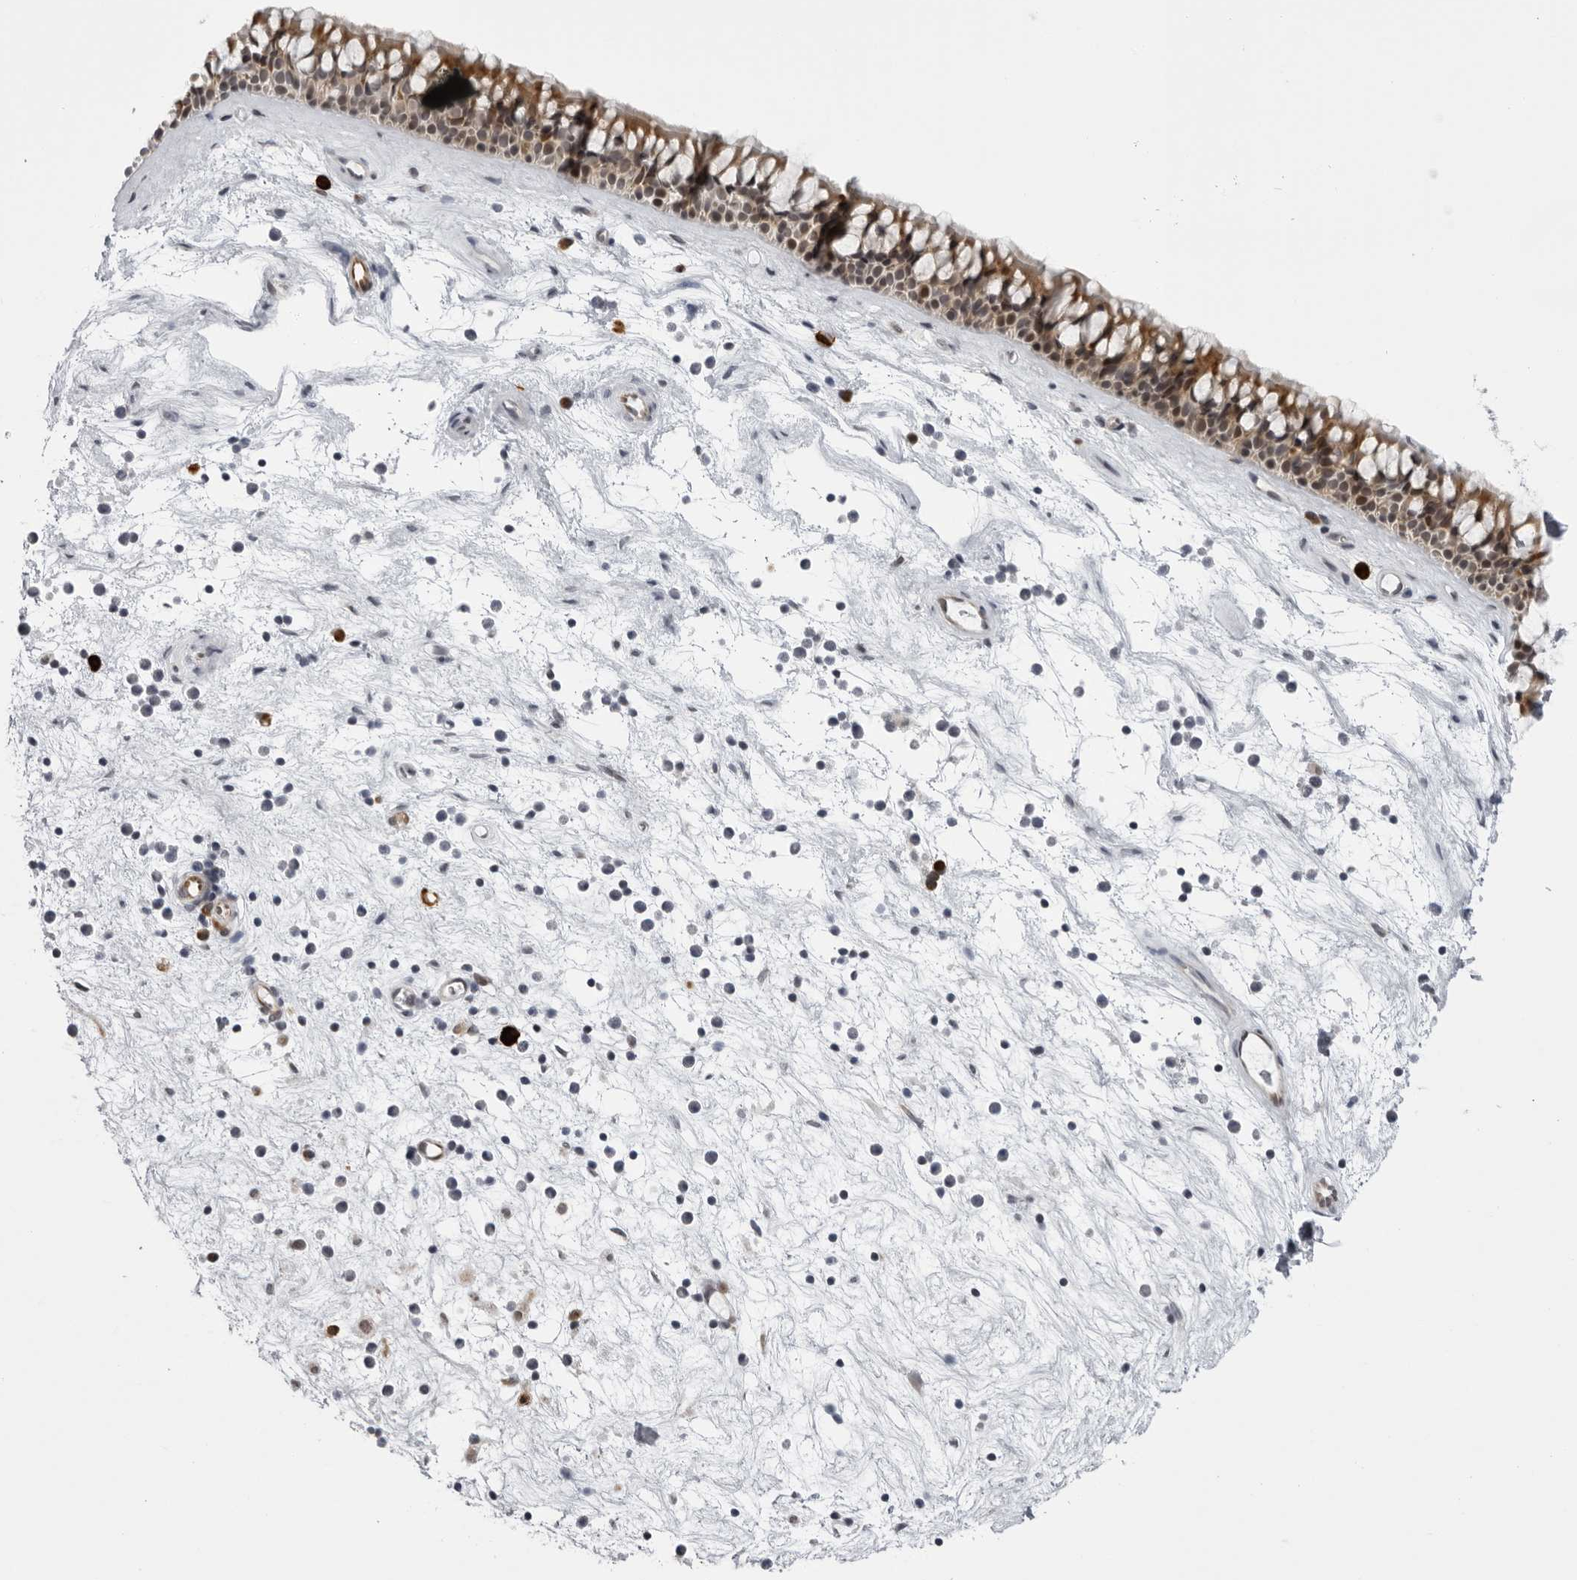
{"staining": {"intensity": "moderate", "quantity": ">75%", "location": "cytoplasmic/membranous"}, "tissue": "nasopharynx", "cell_type": "Respiratory epithelial cells", "image_type": "normal", "snomed": [{"axis": "morphology", "description": "Normal tissue, NOS"}, {"axis": "topography", "description": "Nasopharynx"}], "caption": "Moderate cytoplasmic/membranous positivity for a protein is appreciated in about >75% of respiratory epithelial cells of normal nasopharynx using immunohistochemistry.", "gene": "GCSAML", "patient": {"sex": "male", "age": 64}}